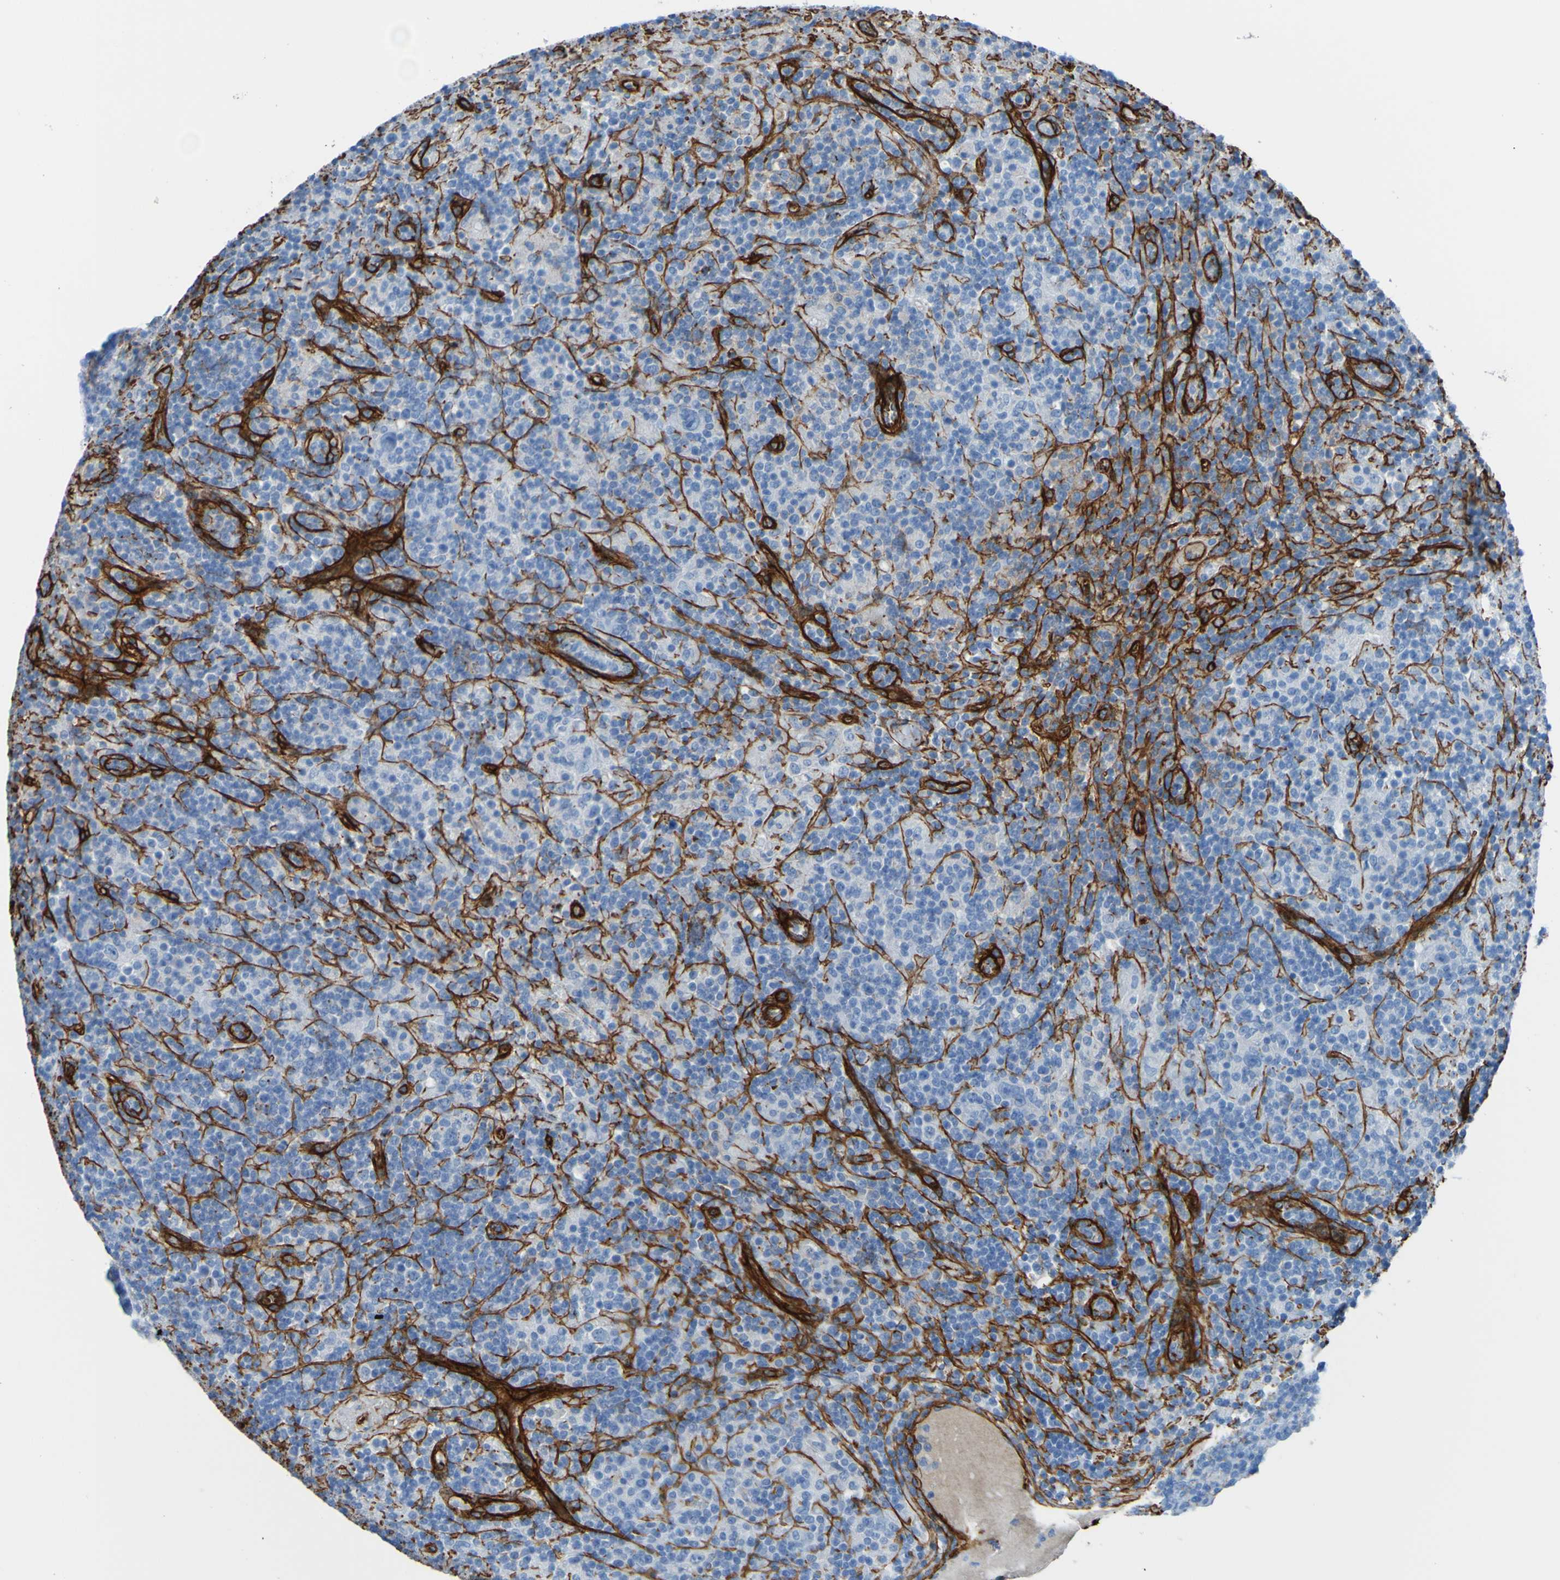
{"staining": {"intensity": "negative", "quantity": "none", "location": "none"}, "tissue": "lymphoma", "cell_type": "Tumor cells", "image_type": "cancer", "snomed": [{"axis": "morphology", "description": "Hodgkin's disease, NOS"}, {"axis": "topography", "description": "Lymph node"}], "caption": "Hodgkin's disease was stained to show a protein in brown. There is no significant expression in tumor cells.", "gene": "COL4A2", "patient": {"sex": "male", "age": 70}}